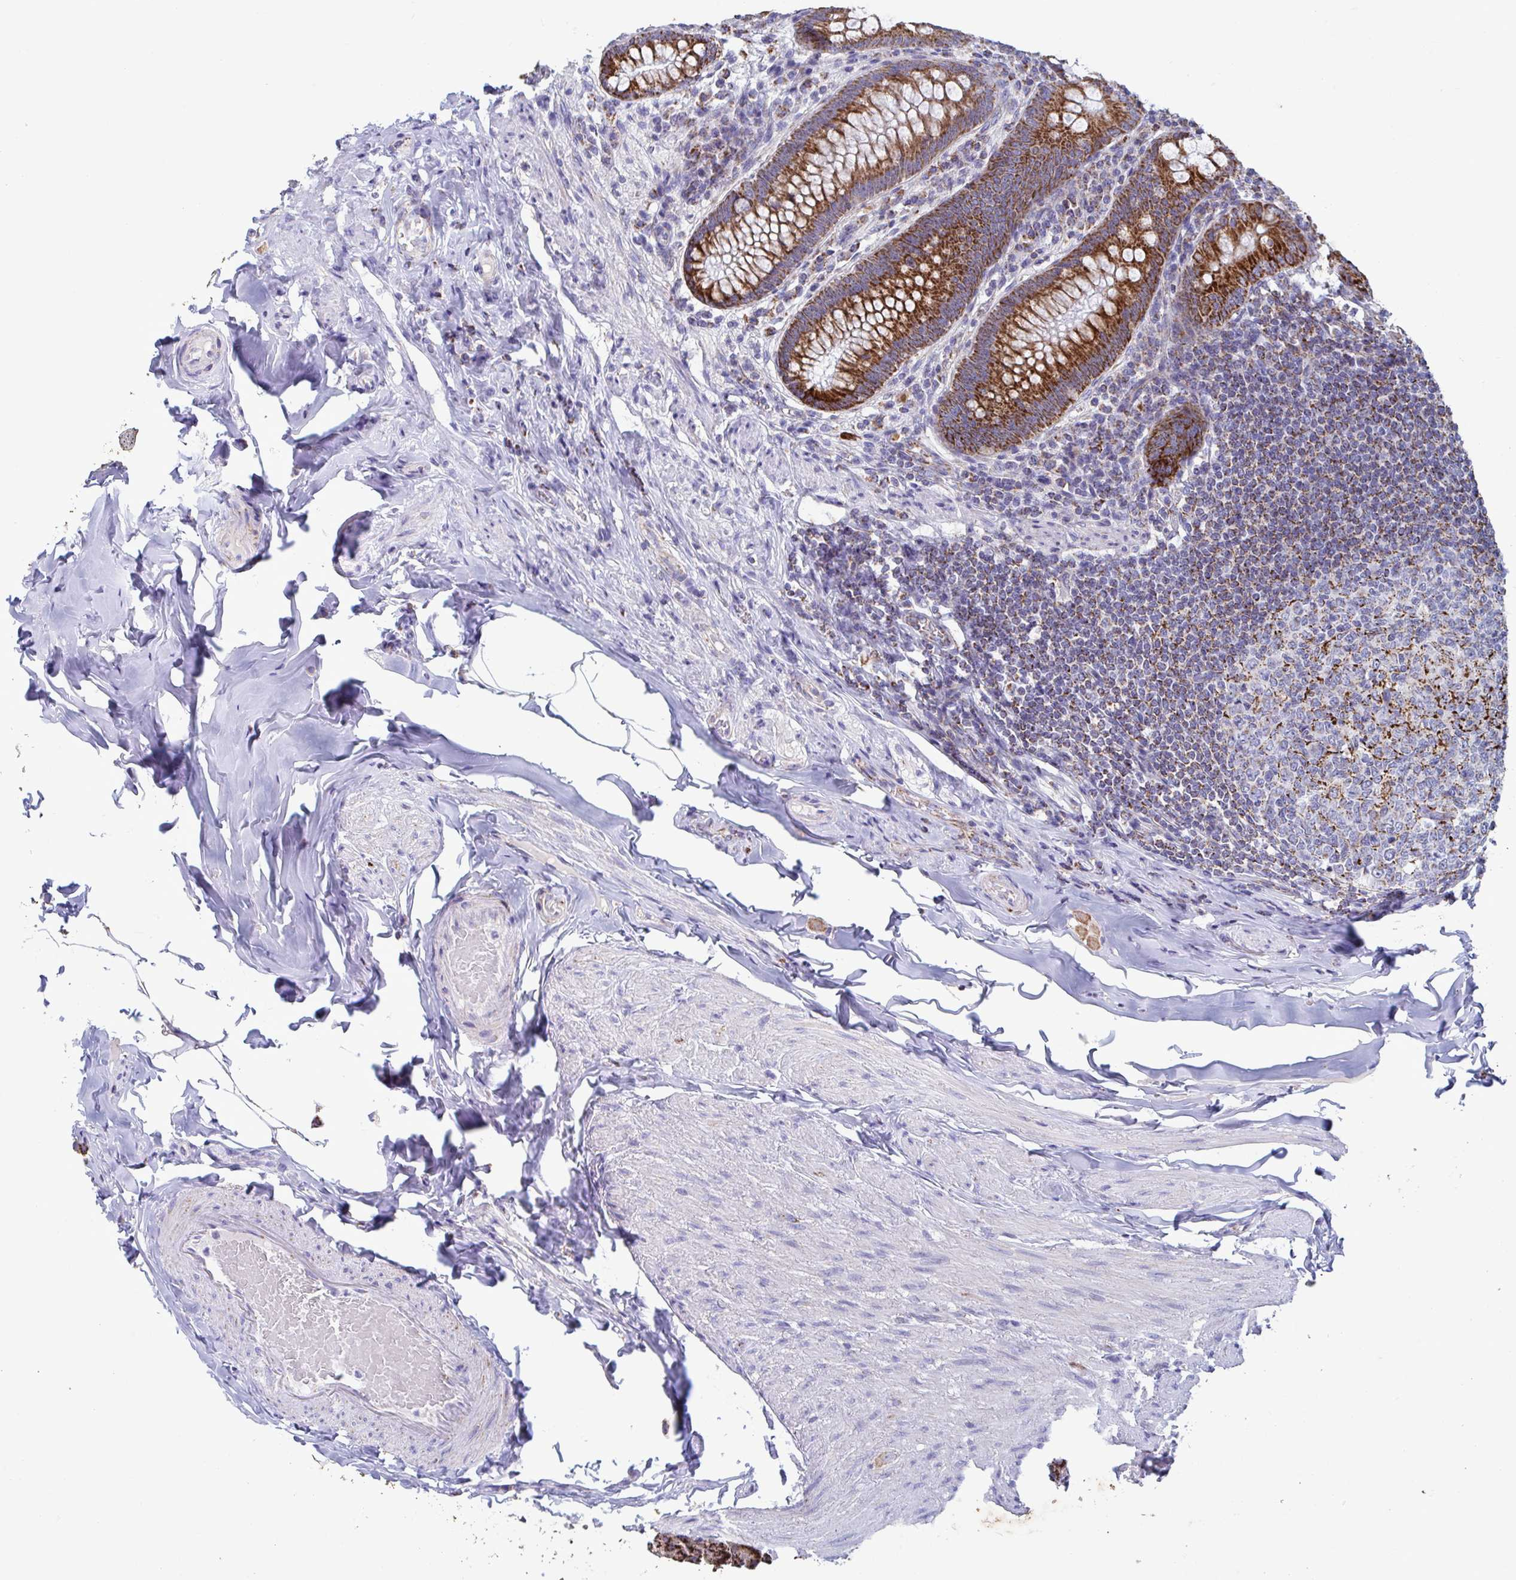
{"staining": {"intensity": "strong", "quantity": ">75%", "location": "cytoplasmic/membranous"}, "tissue": "appendix", "cell_type": "Glandular cells", "image_type": "normal", "snomed": [{"axis": "morphology", "description": "Normal tissue, NOS"}, {"axis": "topography", "description": "Appendix"}], "caption": "Benign appendix shows strong cytoplasmic/membranous staining in about >75% of glandular cells, visualized by immunohistochemistry.", "gene": "BCAT2", "patient": {"sex": "male", "age": 71}}